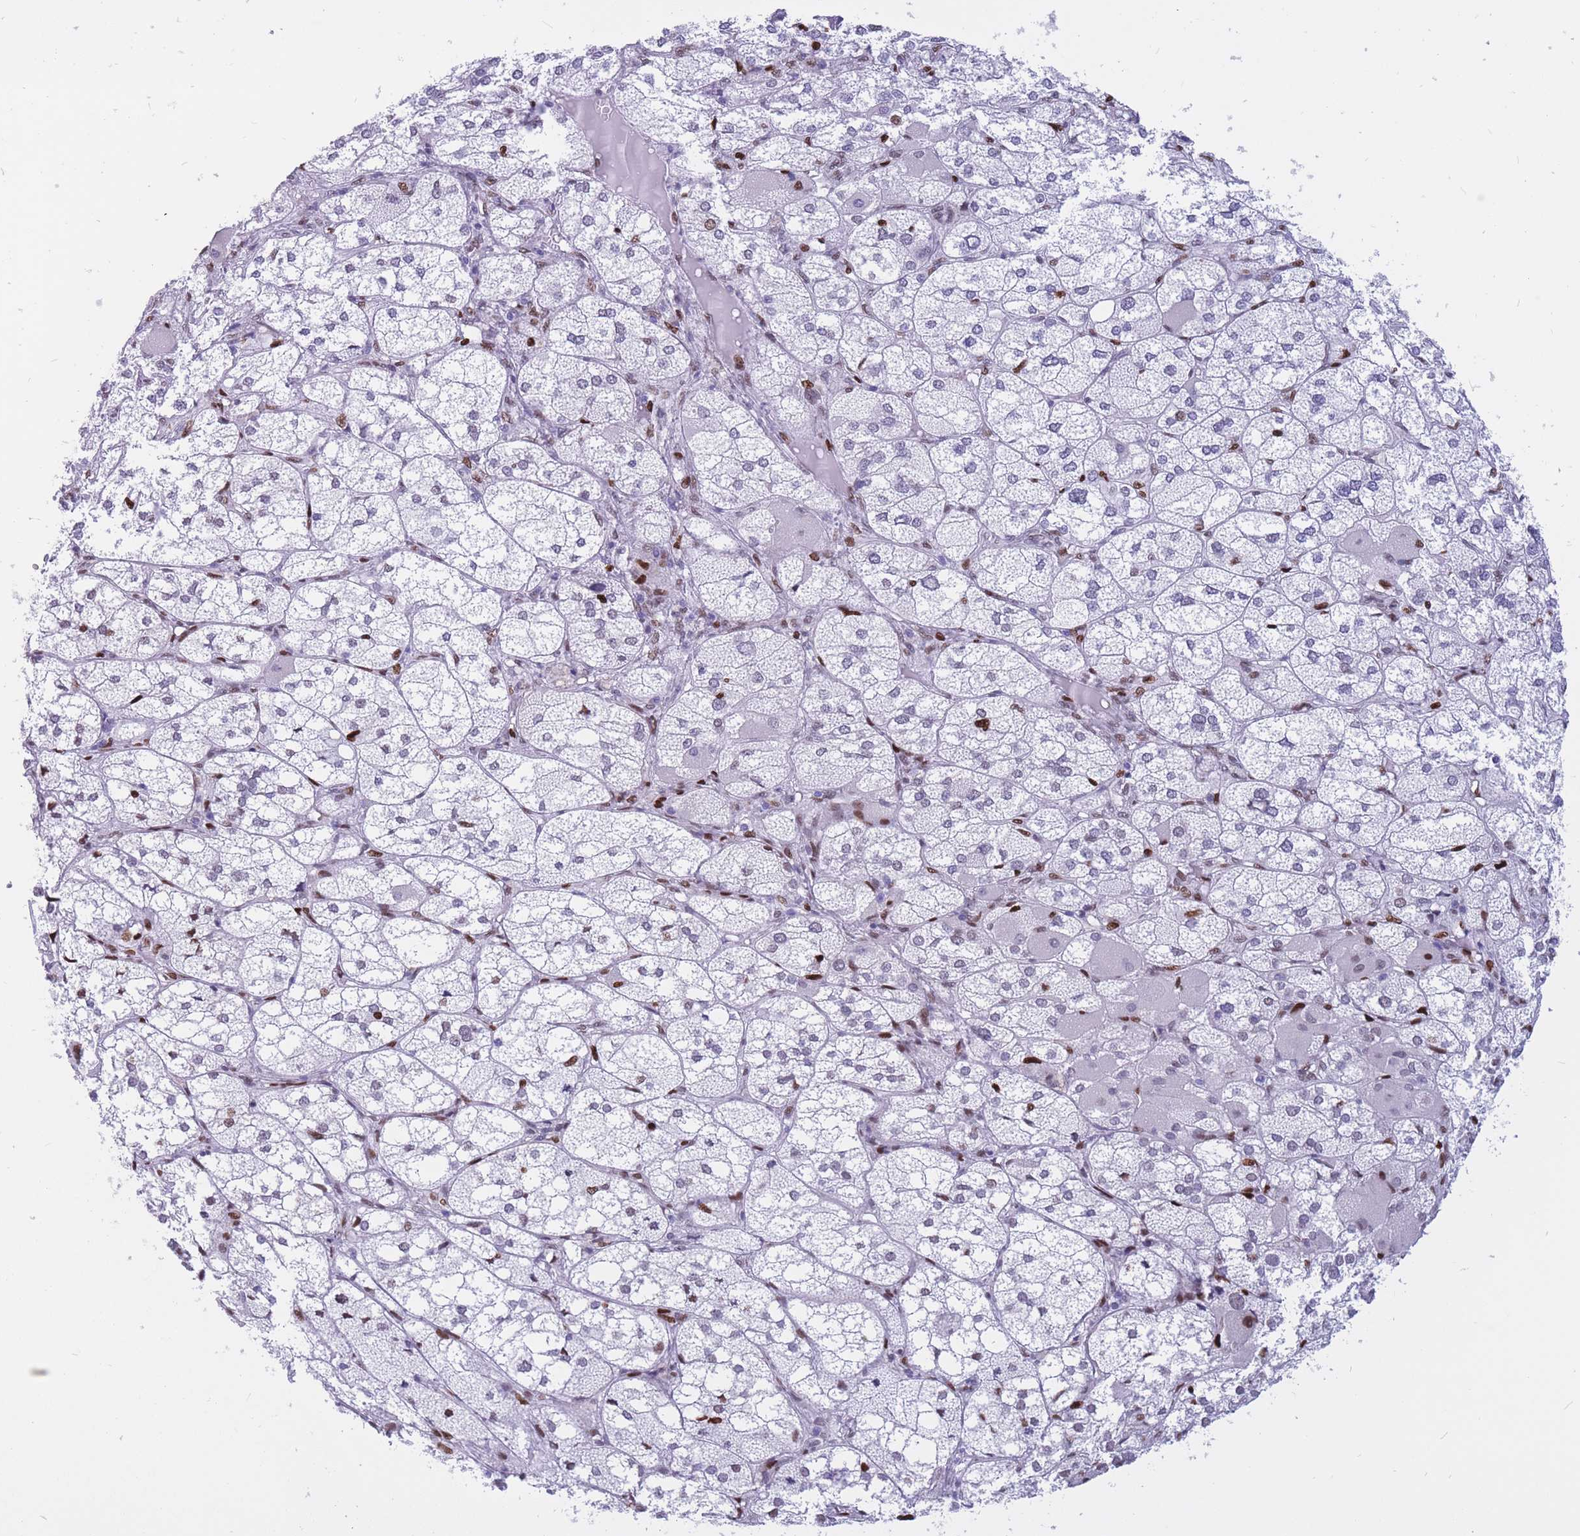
{"staining": {"intensity": "strong", "quantity": "<25%", "location": "nuclear"}, "tissue": "adrenal gland", "cell_type": "Glandular cells", "image_type": "normal", "snomed": [{"axis": "morphology", "description": "Normal tissue, NOS"}, {"axis": "topography", "description": "Adrenal gland"}], "caption": "IHC image of unremarkable adrenal gland stained for a protein (brown), which exhibits medium levels of strong nuclear expression in about <25% of glandular cells.", "gene": "NASP", "patient": {"sex": "female", "age": 61}}